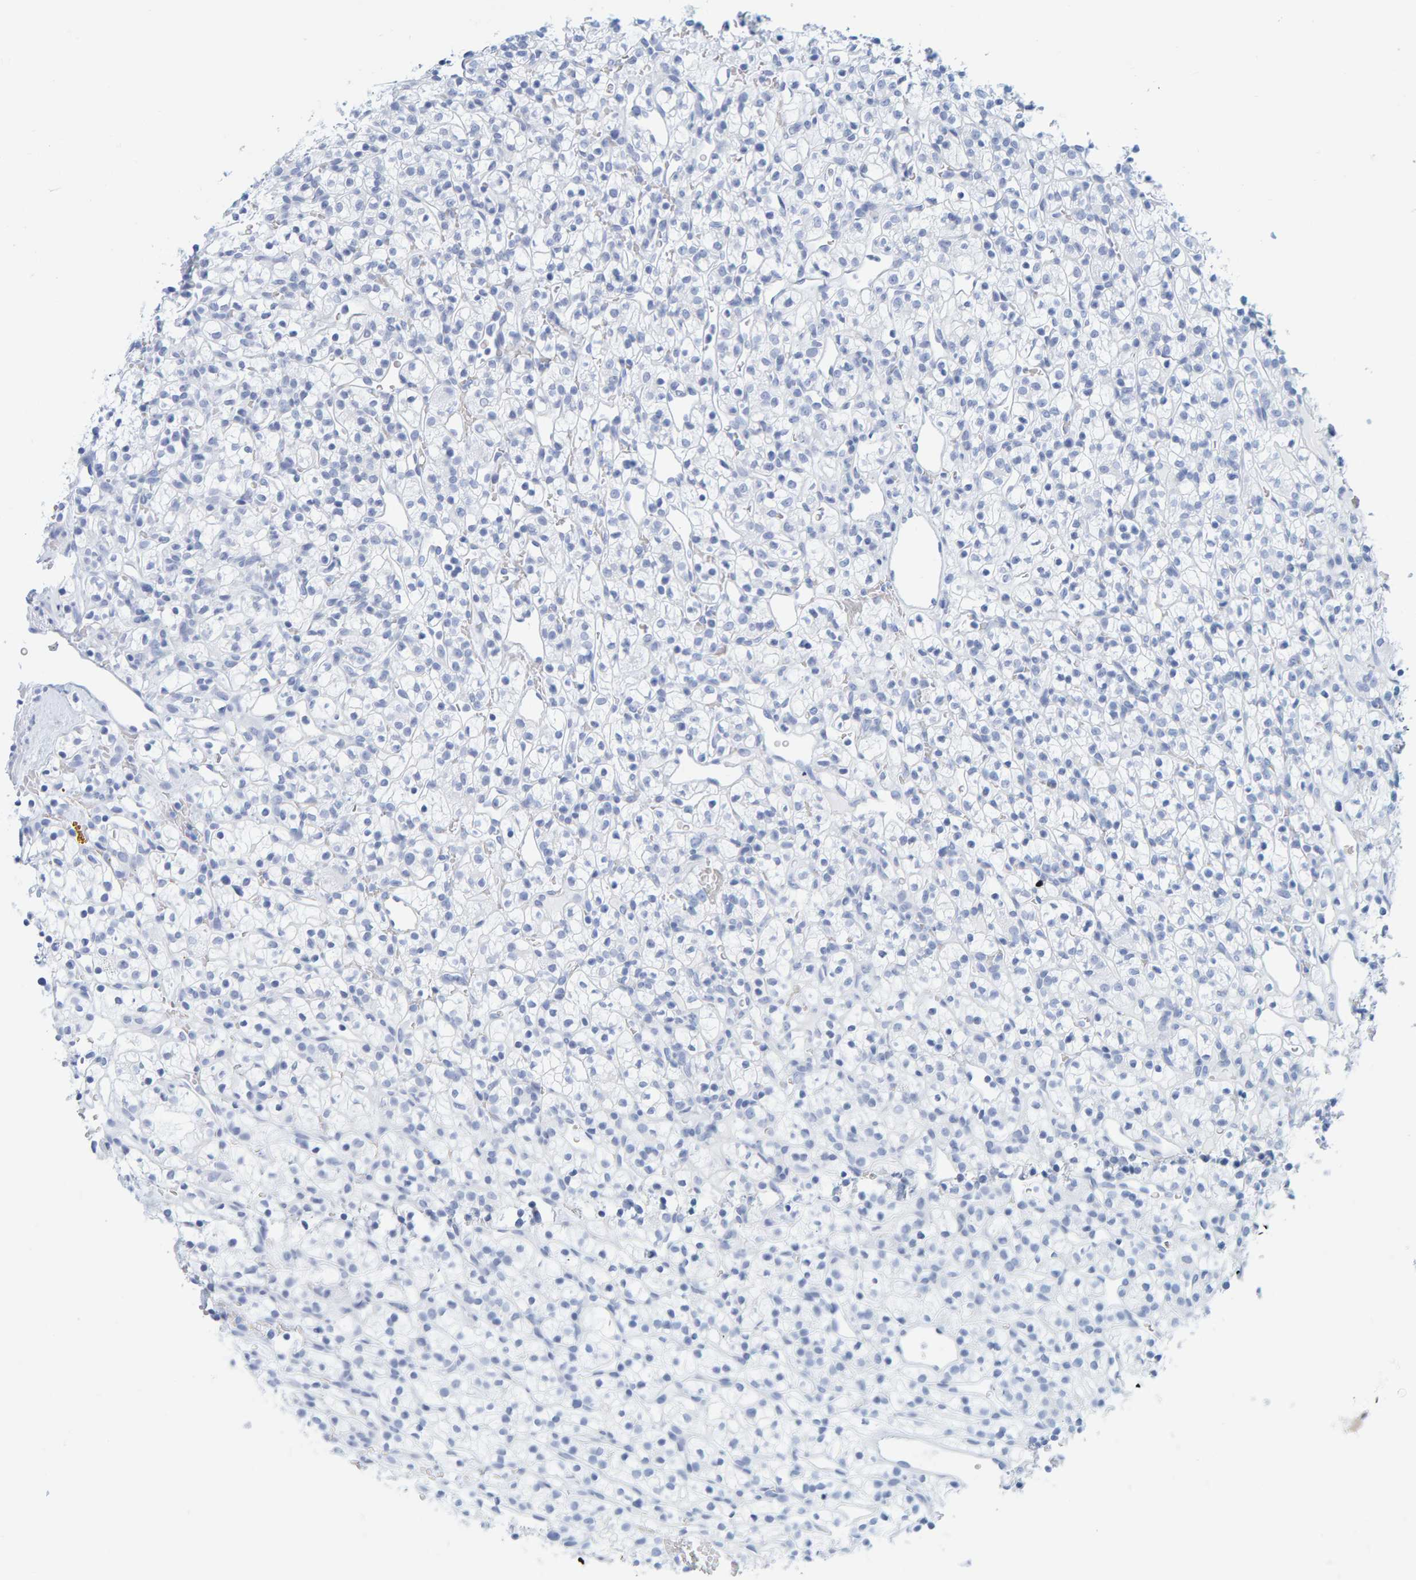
{"staining": {"intensity": "negative", "quantity": "none", "location": "none"}, "tissue": "renal cancer", "cell_type": "Tumor cells", "image_type": "cancer", "snomed": [{"axis": "morphology", "description": "Adenocarcinoma, NOS"}, {"axis": "topography", "description": "Kidney"}], "caption": "Photomicrograph shows no protein positivity in tumor cells of renal cancer tissue.", "gene": "SFTPC", "patient": {"sex": "female", "age": 57}}